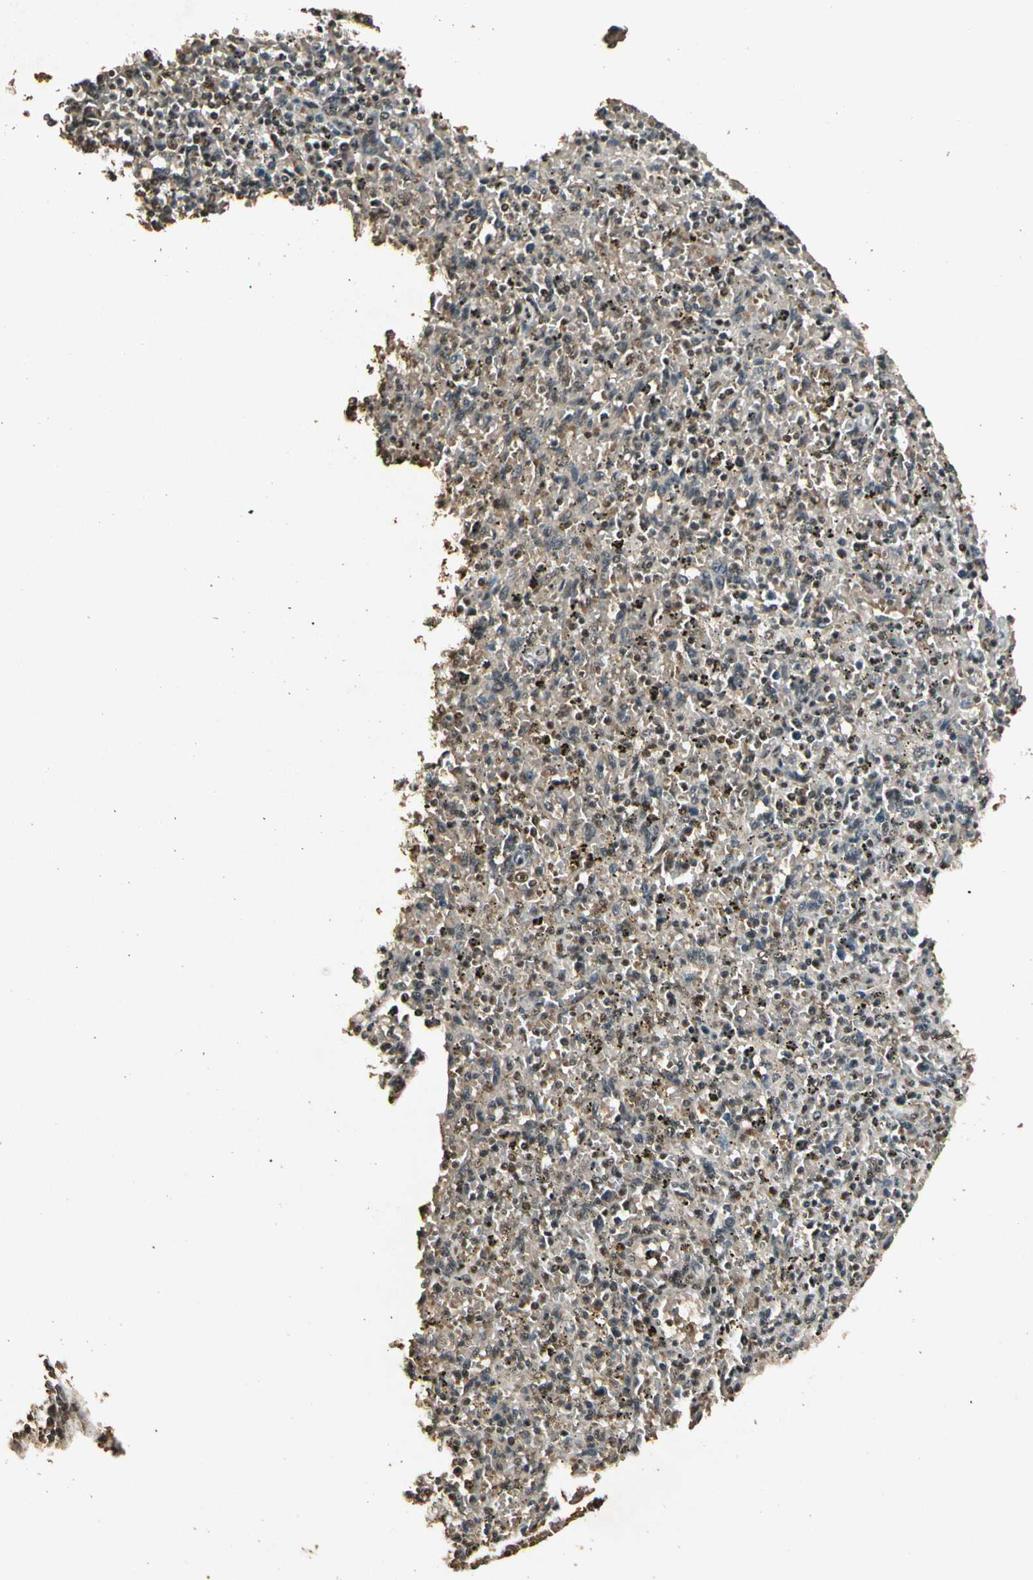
{"staining": {"intensity": "moderate", "quantity": ">75%", "location": "nuclear"}, "tissue": "spleen", "cell_type": "Cells in red pulp", "image_type": "normal", "snomed": [{"axis": "morphology", "description": "Normal tissue, NOS"}, {"axis": "topography", "description": "Spleen"}], "caption": "High-power microscopy captured an immunohistochemistry (IHC) image of benign spleen, revealing moderate nuclear expression in about >75% of cells in red pulp.", "gene": "RBM25", "patient": {"sex": "male", "age": 72}}